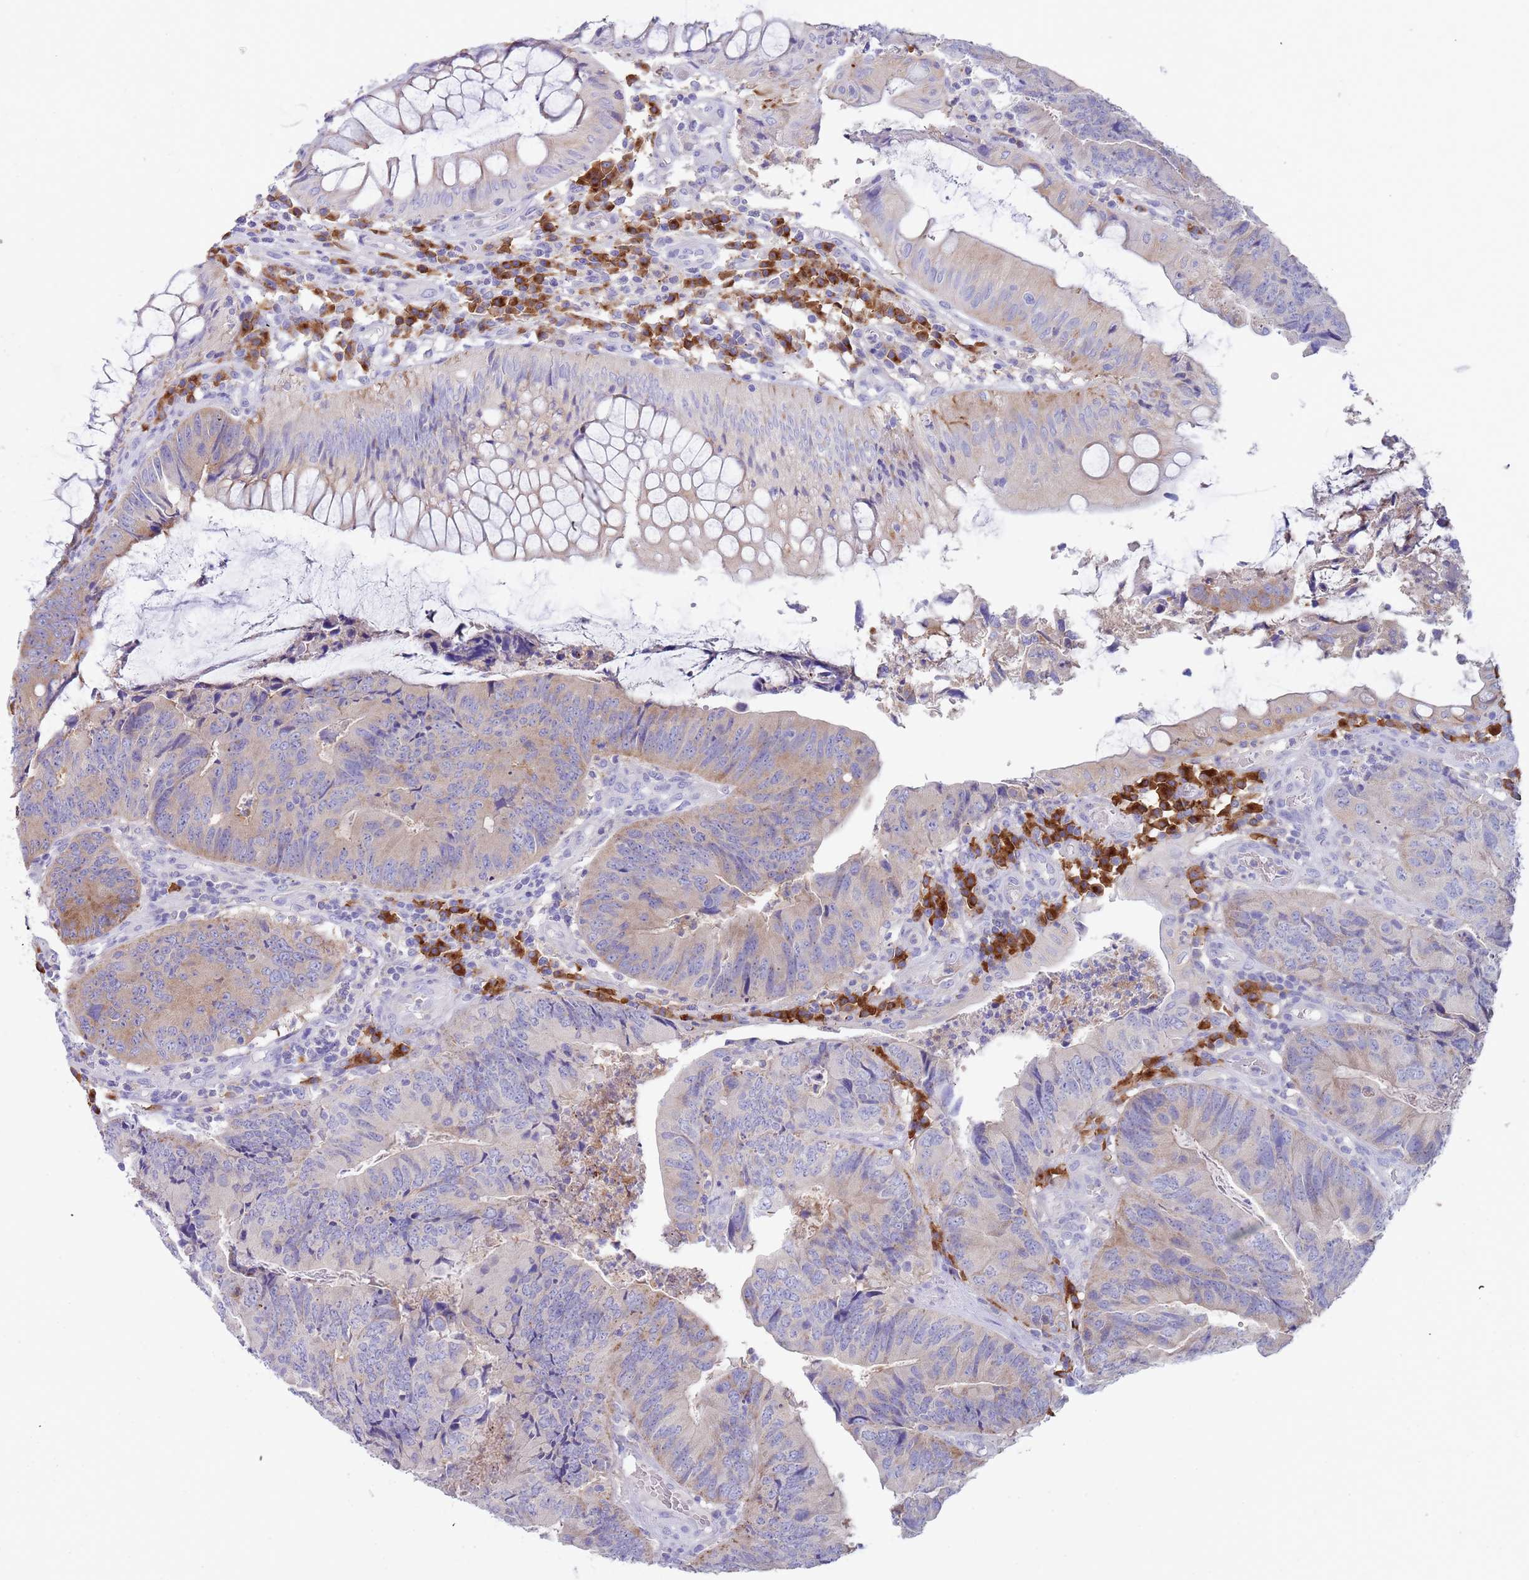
{"staining": {"intensity": "moderate", "quantity": "<25%", "location": "cytoplasmic/membranous"}, "tissue": "colorectal cancer", "cell_type": "Tumor cells", "image_type": "cancer", "snomed": [{"axis": "morphology", "description": "Adenocarcinoma, NOS"}, {"axis": "topography", "description": "Colon"}], "caption": "A micrograph of human adenocarcinoma (colorectal) stained for a protein shows moderate cytoplasmic/membranous brown staining in tumor cells.", "gene": "TYW1", "patient": {"sex": "female", "age": 67}}